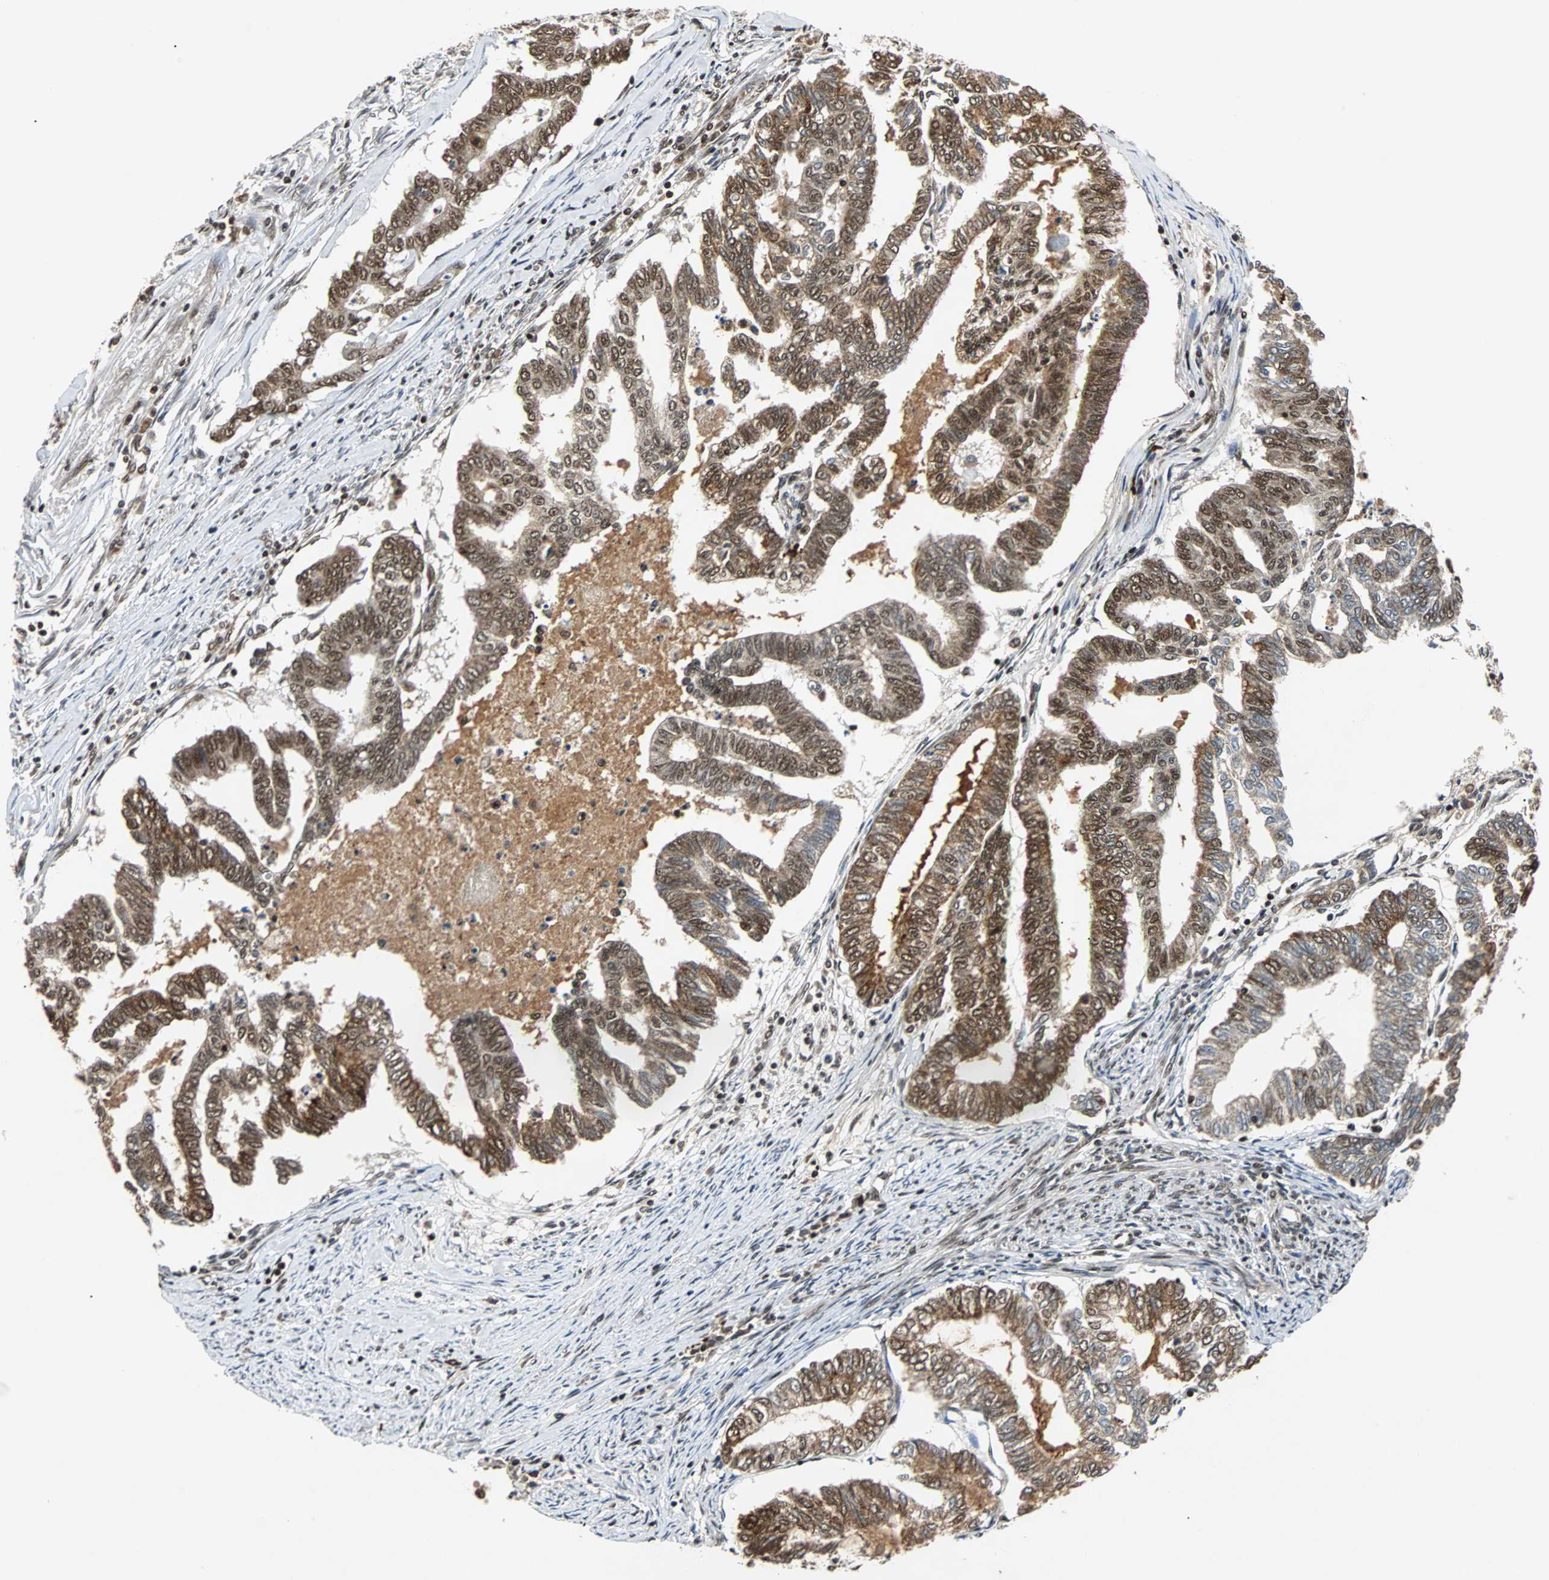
{"staining": {"intensity": "moderate", "quantity": "25%-75%", "location": "cytoplasmic/membranous,nuclear"}, "tissue": "endometrial cancer", "cell_type": "Tumor cells", "image_type": "cancer", "snomed": [{"axis": "morphology", "description": "Adenocarcinoma, NOS"}, {"axis": "topography", "description": "Endometrium"}], "caption": "Immunohistochemical staining of endometrial adenocarcinoma reveals medium levels of moderate cytoplasmic/membranous and nuclear protein staining in about 25%-75% of tumor cells. (Stains: DAB in brown, nuclei in blue, Microscopy: brightfield microscopy at high magnification).", "gene": "TAF5", "patient": {"sex": "female", "age": 79}}